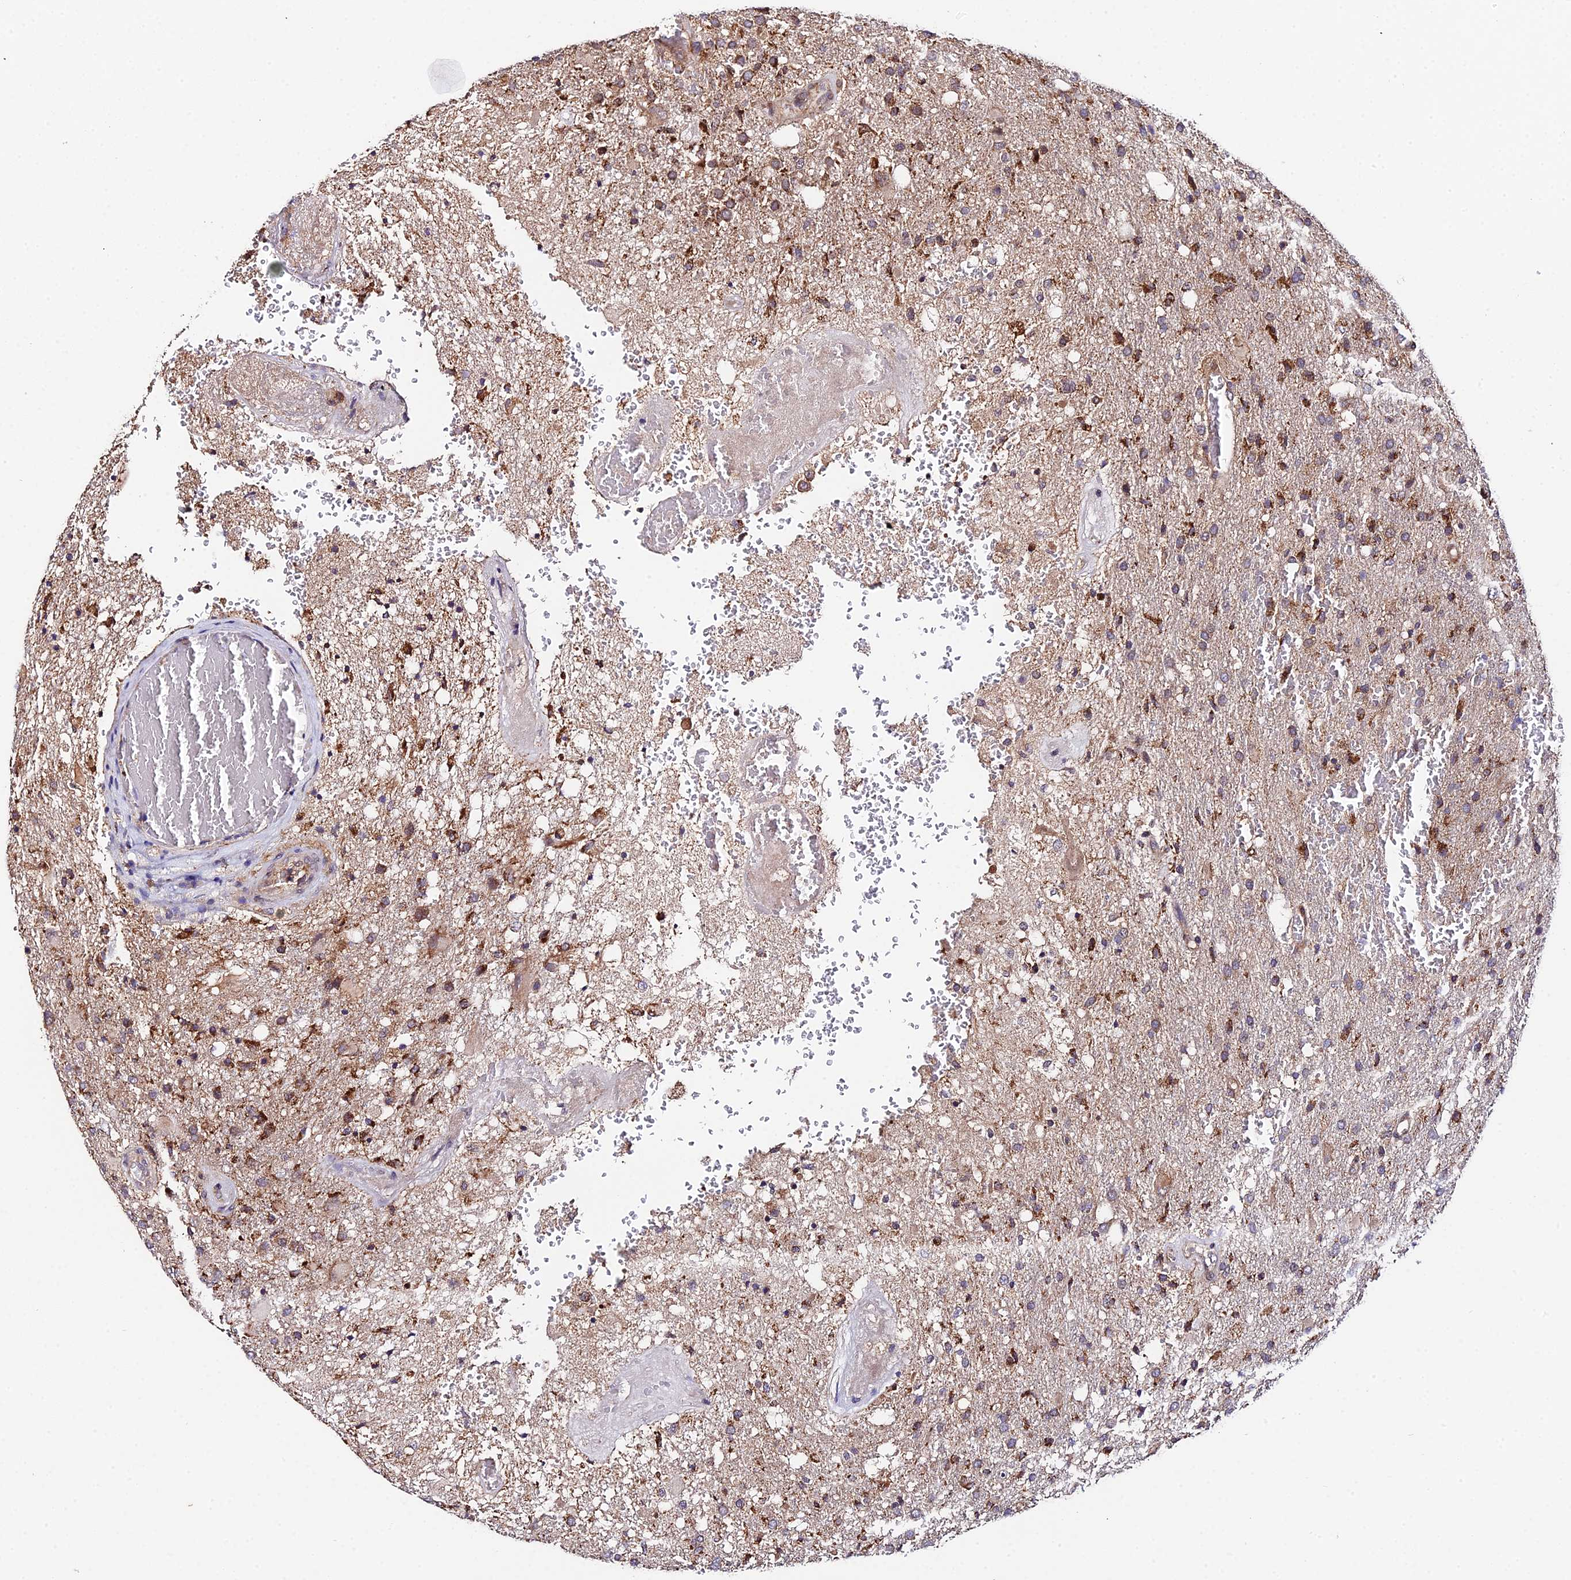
{"staining": {"intensity": "moderate", "quantity": ">75%", "location": "cytoplasmic/membranous"}, "tissue": "glioma", "cell_type": "Tumor cells", "image_type": "cancer", "snomed": [{"axis": "morphology", "description": "Glioma, malignant, High grade"}, {"axis": "topography", "description": "Brain"}], "caption": "Moderate cytoplasmic/membranous protein staining is identified in about >75% of tumor cells in malignant high-grade glioma. (IHC, brightfield microscopy, high magnification).", "gene": "ZBED8", "patient": {"sex": "female", "age": 74}}